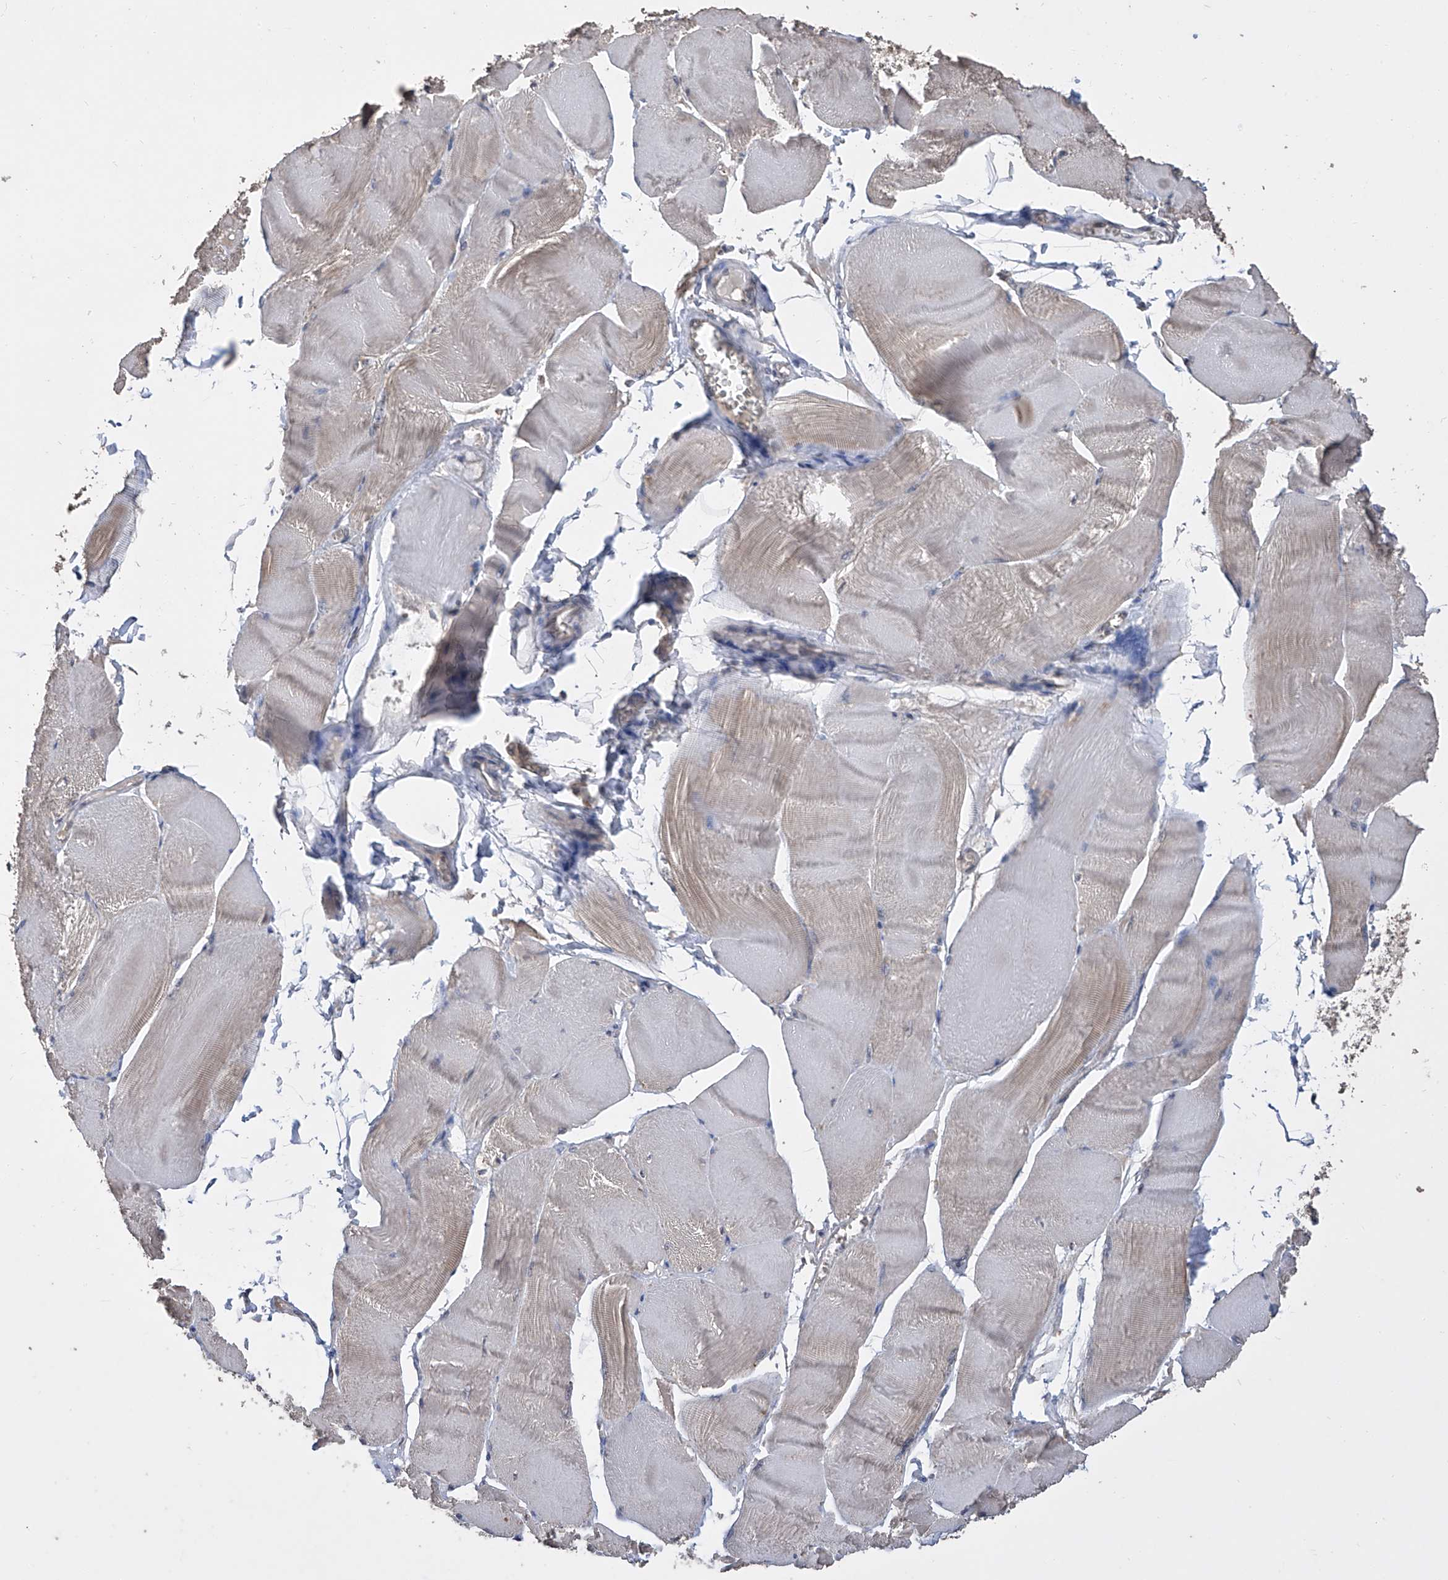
{"staining": {"intensity": "negative", "quantity": "none", "location": "none"}, "tissue": "skeletal muscle", "cell_type": "Myocytes", "image_type": "normal", "snomed": [{"axis": "morphology", "description": "Normal tissue, NOS"}, {"axis": "morphology", "description": "Basal cell carcinoma"}, {"axis": "topography", "description": "Skeletal muscle"}], "caption": "Immunohistochemistry of normal human skeletal muscle displays no positivity in myocytes.", "gene": "GPT", "patient": {"sex": "female", "age": 64}}